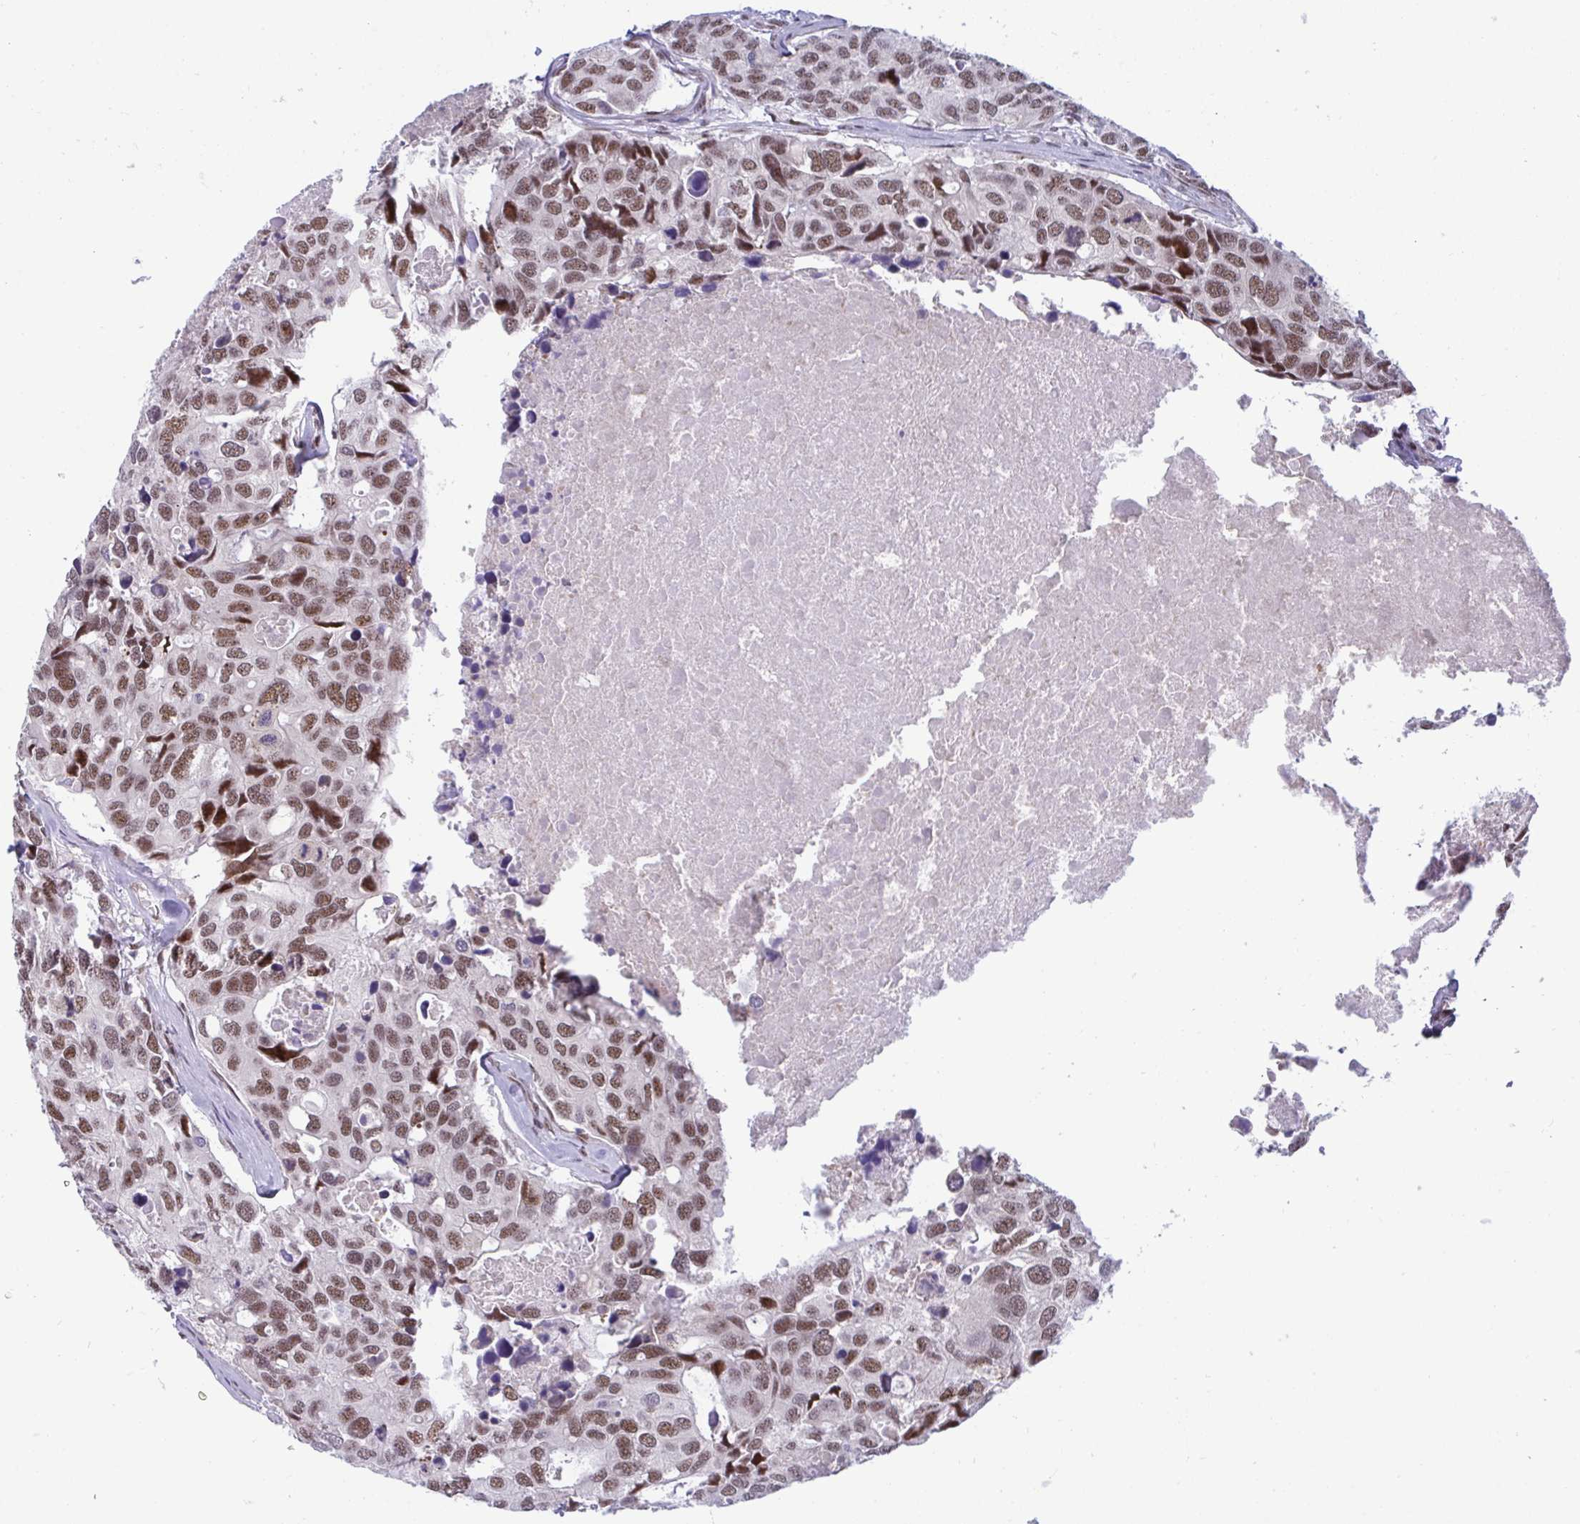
{"staining": {"intensity": "moderate", "quantity": ">75%", "location": "nuclear"}, "tissue": "breast cancer", "cell_type": "Tumor cells", "image_type": "cancer", "snomed": [{"axis": "morphology", "description": "Duct carcinoma"}, {"axis": "topography", "description": "Breast"}], "caption": "Immunohistochemical staining of breast cancer shows medium levels of moderate nuclear protein positivity in about >75% of tumor cells. Immunohistochemistry stains the protein of interest in brown and the nuclei are stained blue.", "gene": "WBP11", "patient": {"sex": "female", "age": 83}}